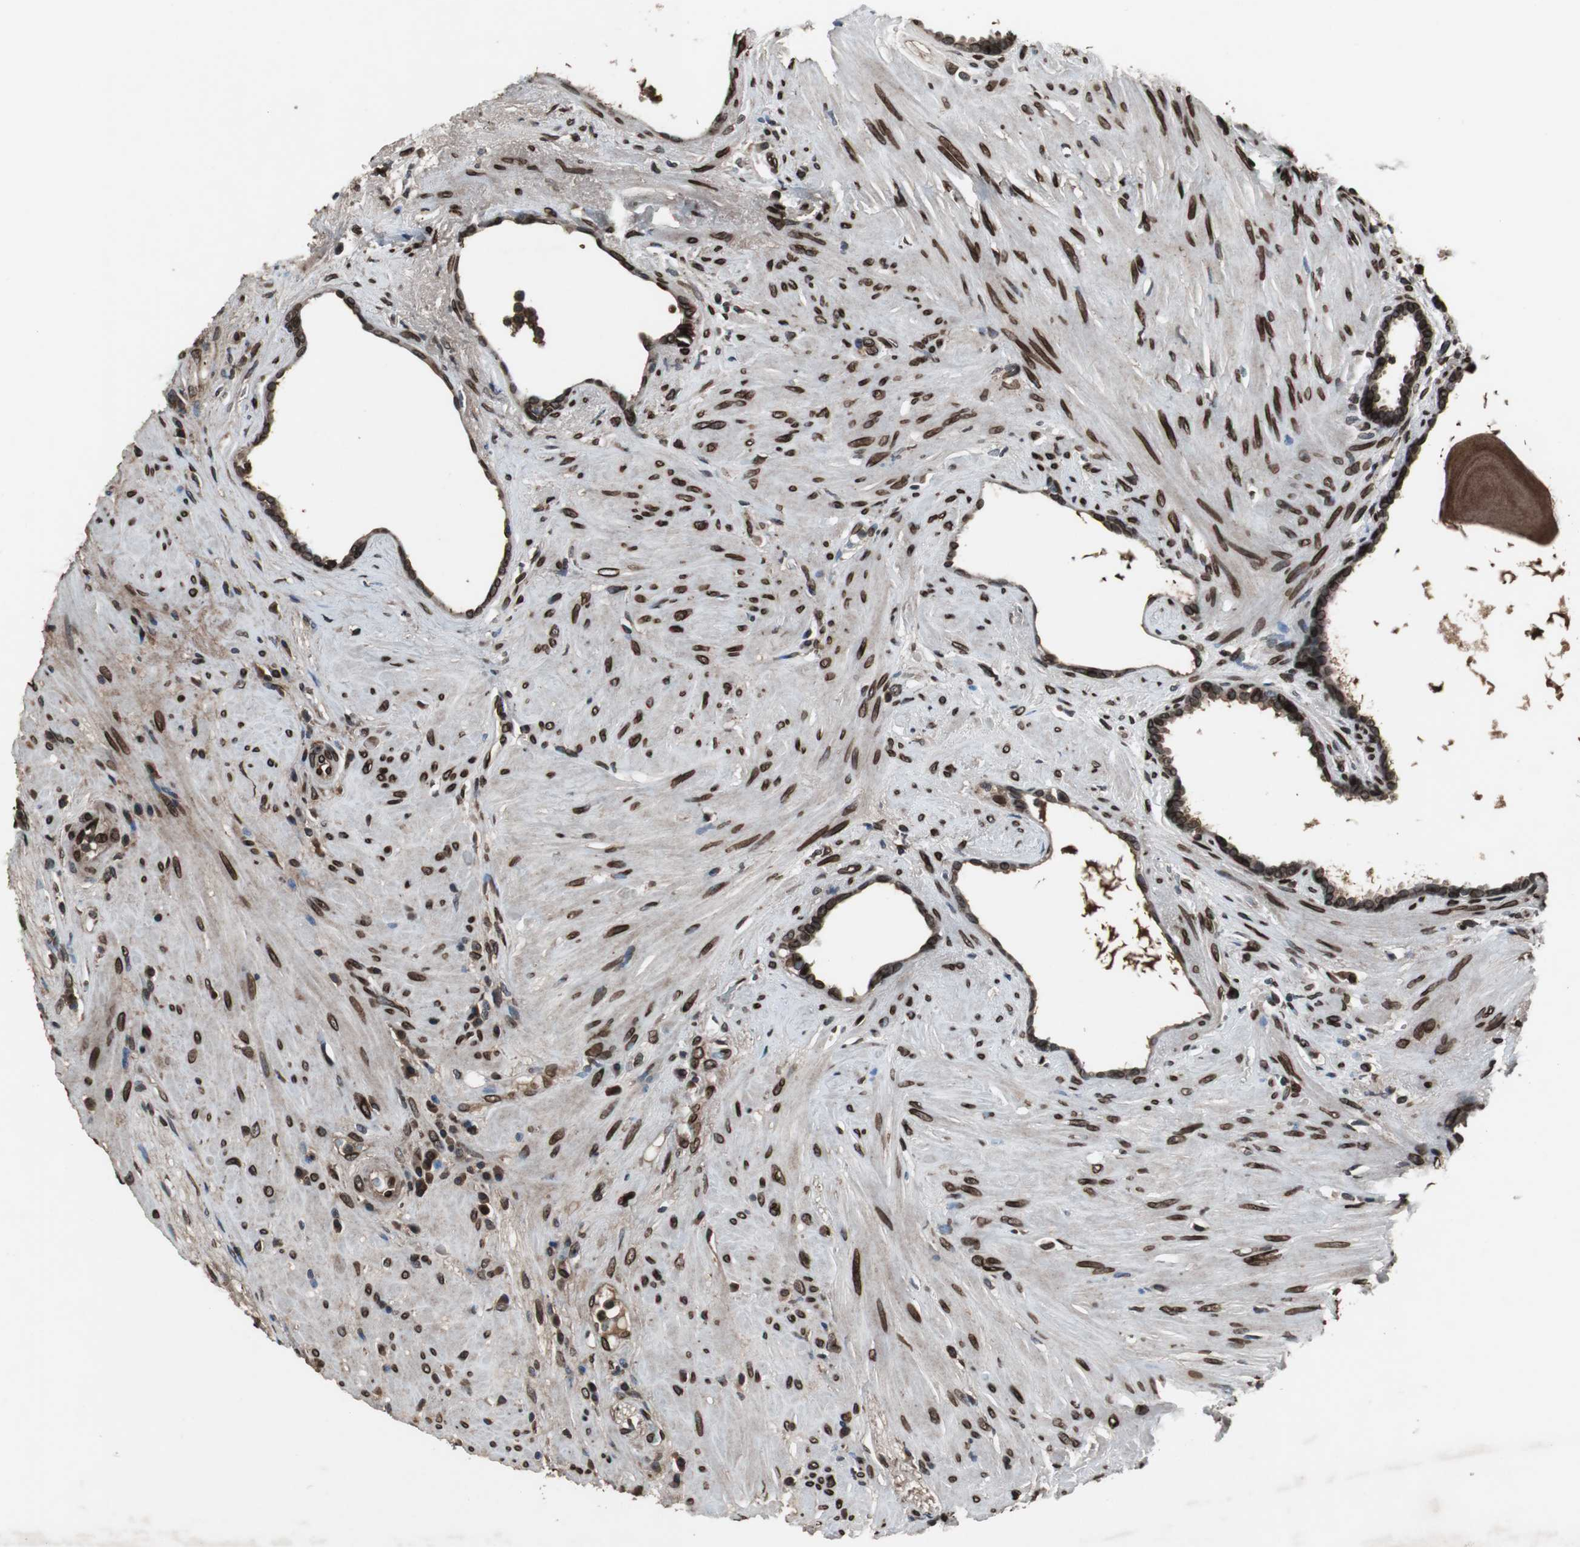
{"staining": {"intensity": "strong", "quantity": ">75%", "location": "cytoplasmic/membranous,nuclear"}, "tissue": "seminal vesicle", "cell_type": "Glandular cells", "image_type": "normal", "snomed": [{"axis": "morphology", "description": "Normal tissue, NOS"}, {"axis": "topography", "description": "Seminal veicle"}], "caption": "IHC staining of benign seminal vesicle, which reveals high levels of strong cytoplasmic/membranous,nuclear expression in about >75% of glandular cells indicating strong cytoplasmic/membranous,nuclear protein positivity. The staining was performed using DAB (brown) for protein detection and nuclei were counterstained in hematoxylin (blue).", "gene": "LMNA", "patient": {"sex": "male", "age": 61}}